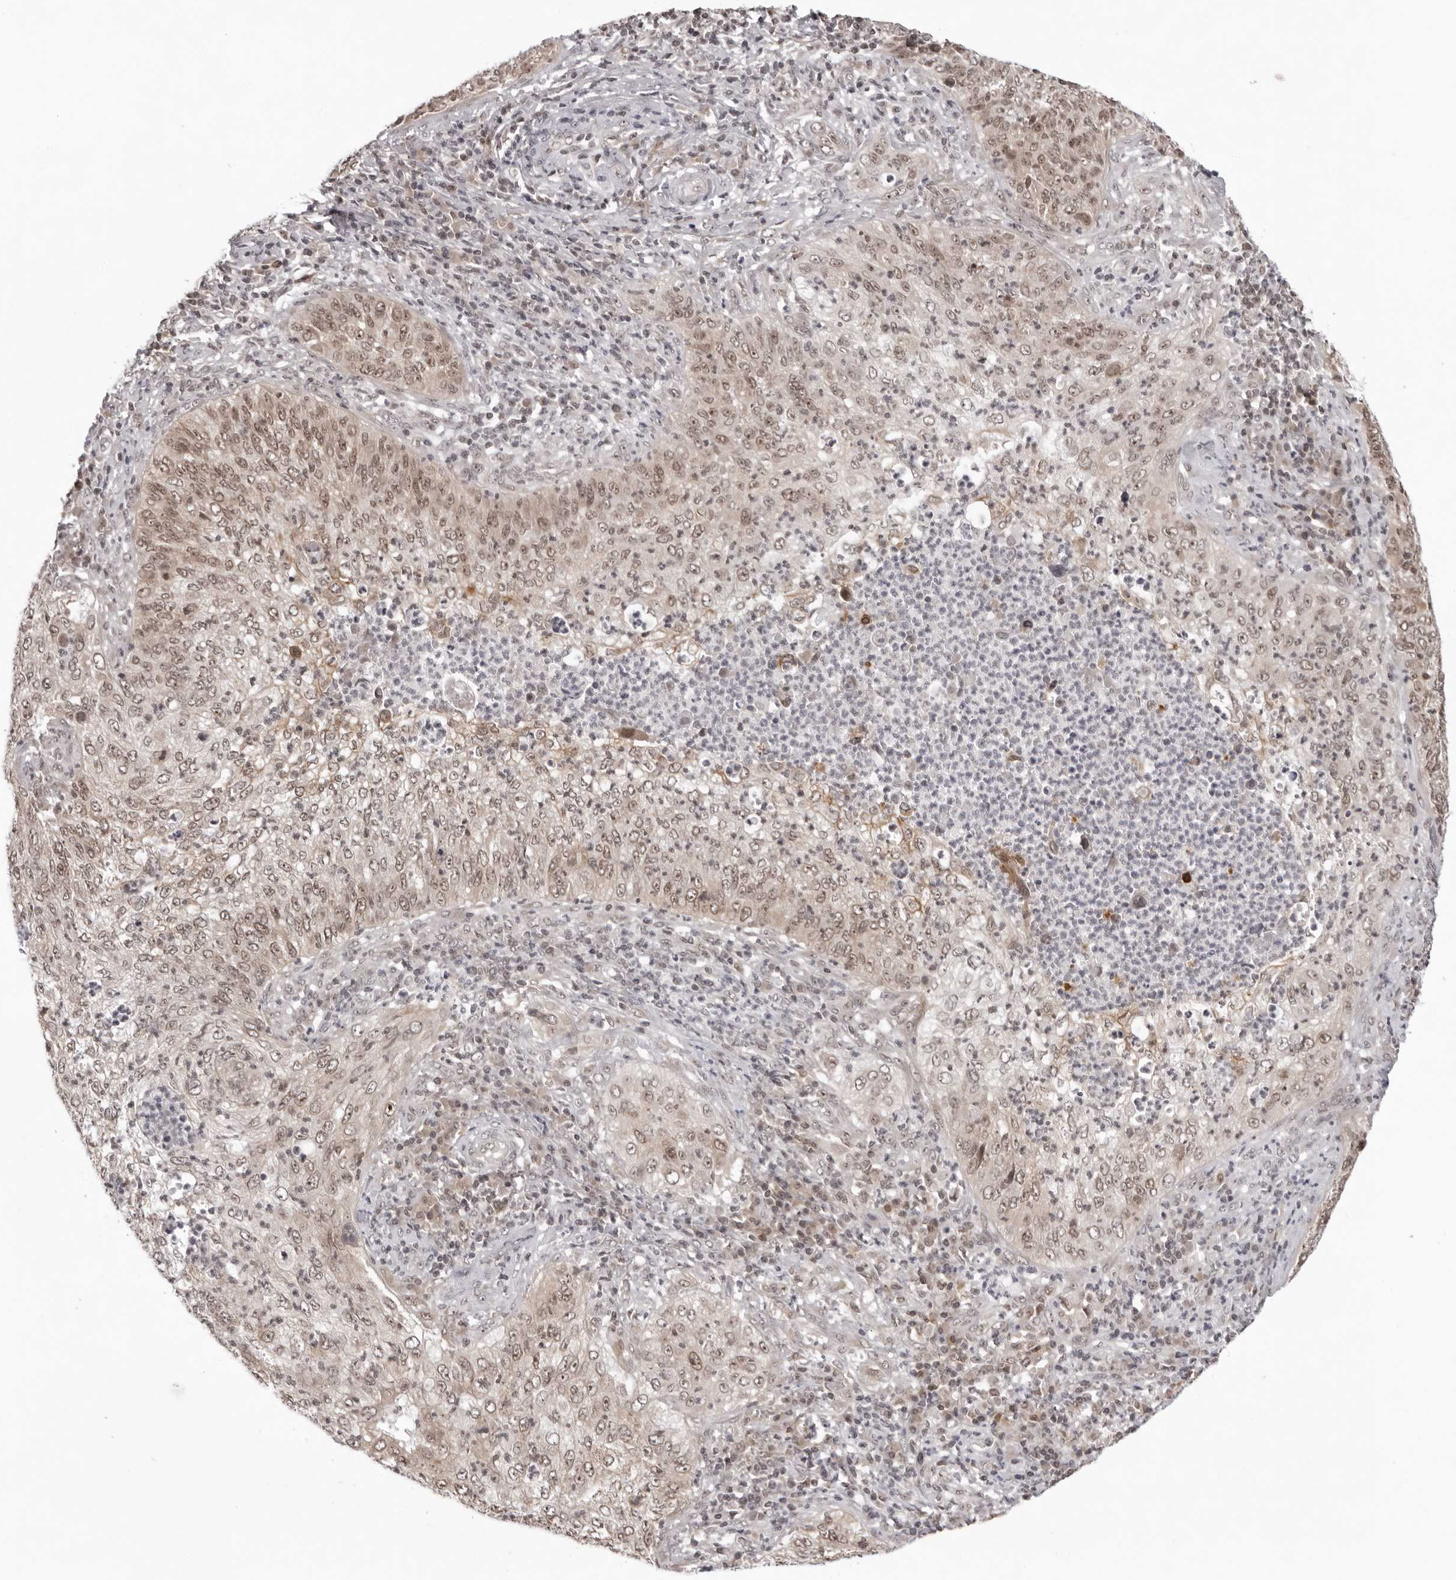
{"staining": {"intensity": "moderate", "quantity": ">75%", "location": "nuclear"}, "tissue": "cervical cancer", "cell_type": "Tumor cells", "image_type": "cancer", "snomed": [{"axis": "morphology", "description": "Squamous cell carcinoma, NOS"}, {"axis": "topography", "description": "Cervix"}], "caption": "Immunohistochemical staining of squamous cell carcinoma (cervical) displays moderate nuclear protein staining in approximately >75% of tumor cells.", "gene": "EXOSC10", "patient": {"sex": "female", "age": 30}}